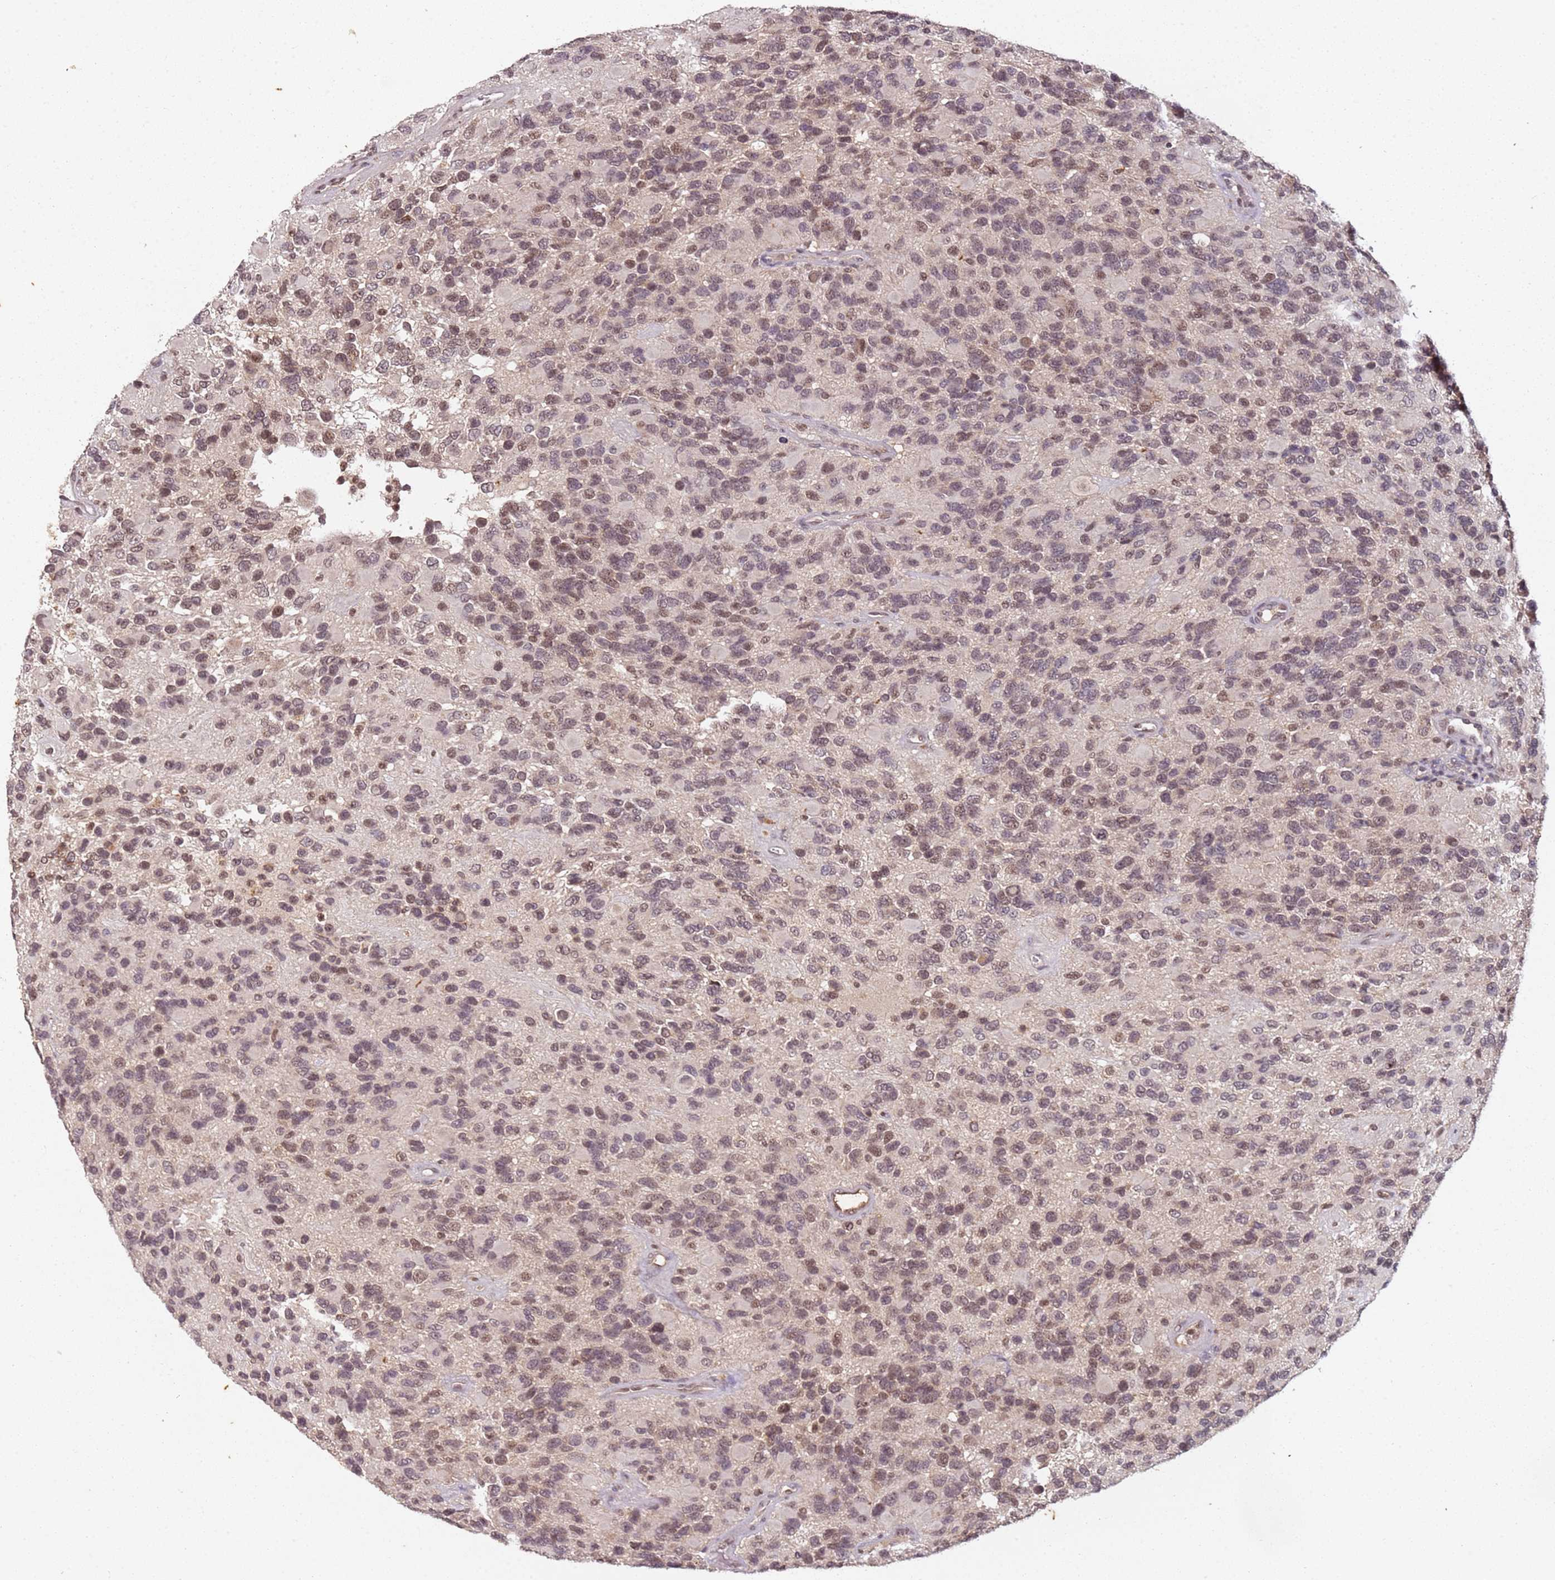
{"staining": {"intensity": "moderate", "quantity": ">75%", "location": "nuclear"}, "tissue": "glioma", "cell_type": "Tumor cells", "image_type": "cancer", "snomed": [{"axis": "morphology", "description": "Glioma, malignant, High grade"}, {"axis": "topography", "description": "Brain"}], "caption": "Protein expression by IHC exhibits moderate nuclear expression in about >75% of tumor cells in malignant high-grade glioma. The staining was performed using DAB (3,3'-diaminobenzidine) to visualize the protein expression in brown, while the nuclei were stained in blue with hematoxylin (Magnification: 20x).", "gene": "COL1A2", "patient": {"sex": "male", "age": 77}}